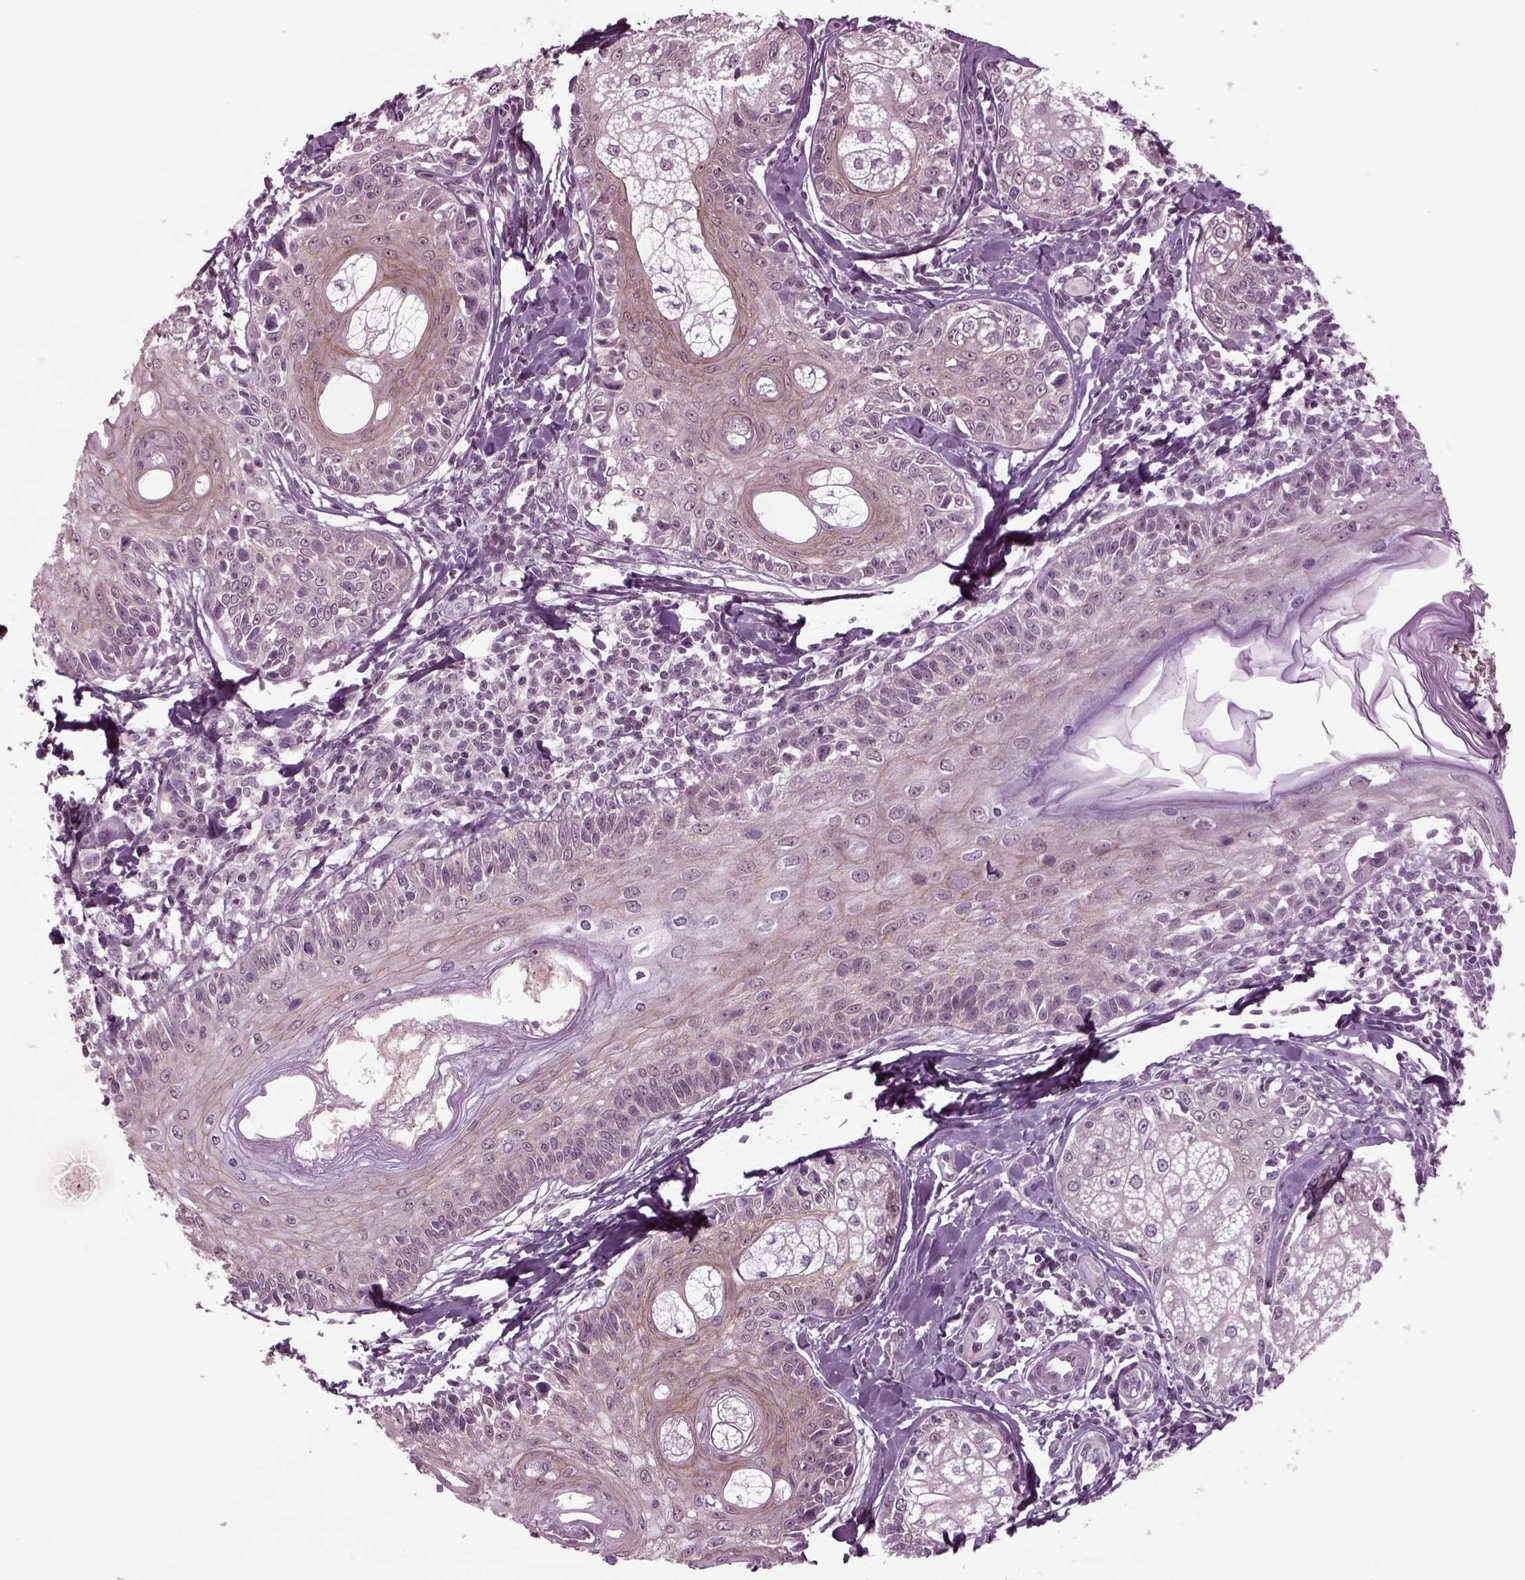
{"staining": {"intensity": "moderate", "quantity": "25%-75%", "location": "cytoplasmic/membranous"}, "tissue": "melanoma", "cell_type": "Tumor cells", "image_type": "cancer", "snomed": [{"axis": "morphology", "description": "Malignant melanoma, NOS"}, {"axis": "topography", "description": "Skin"}], "caption": "Brown immunohistochemical staining in human melanoma demonstrates moderate cytoplasmic/membranous positivity in about 25%-75% of tumor cells.", "gene": "ODF3", "patient": {"sex": "female", "age": 86}}